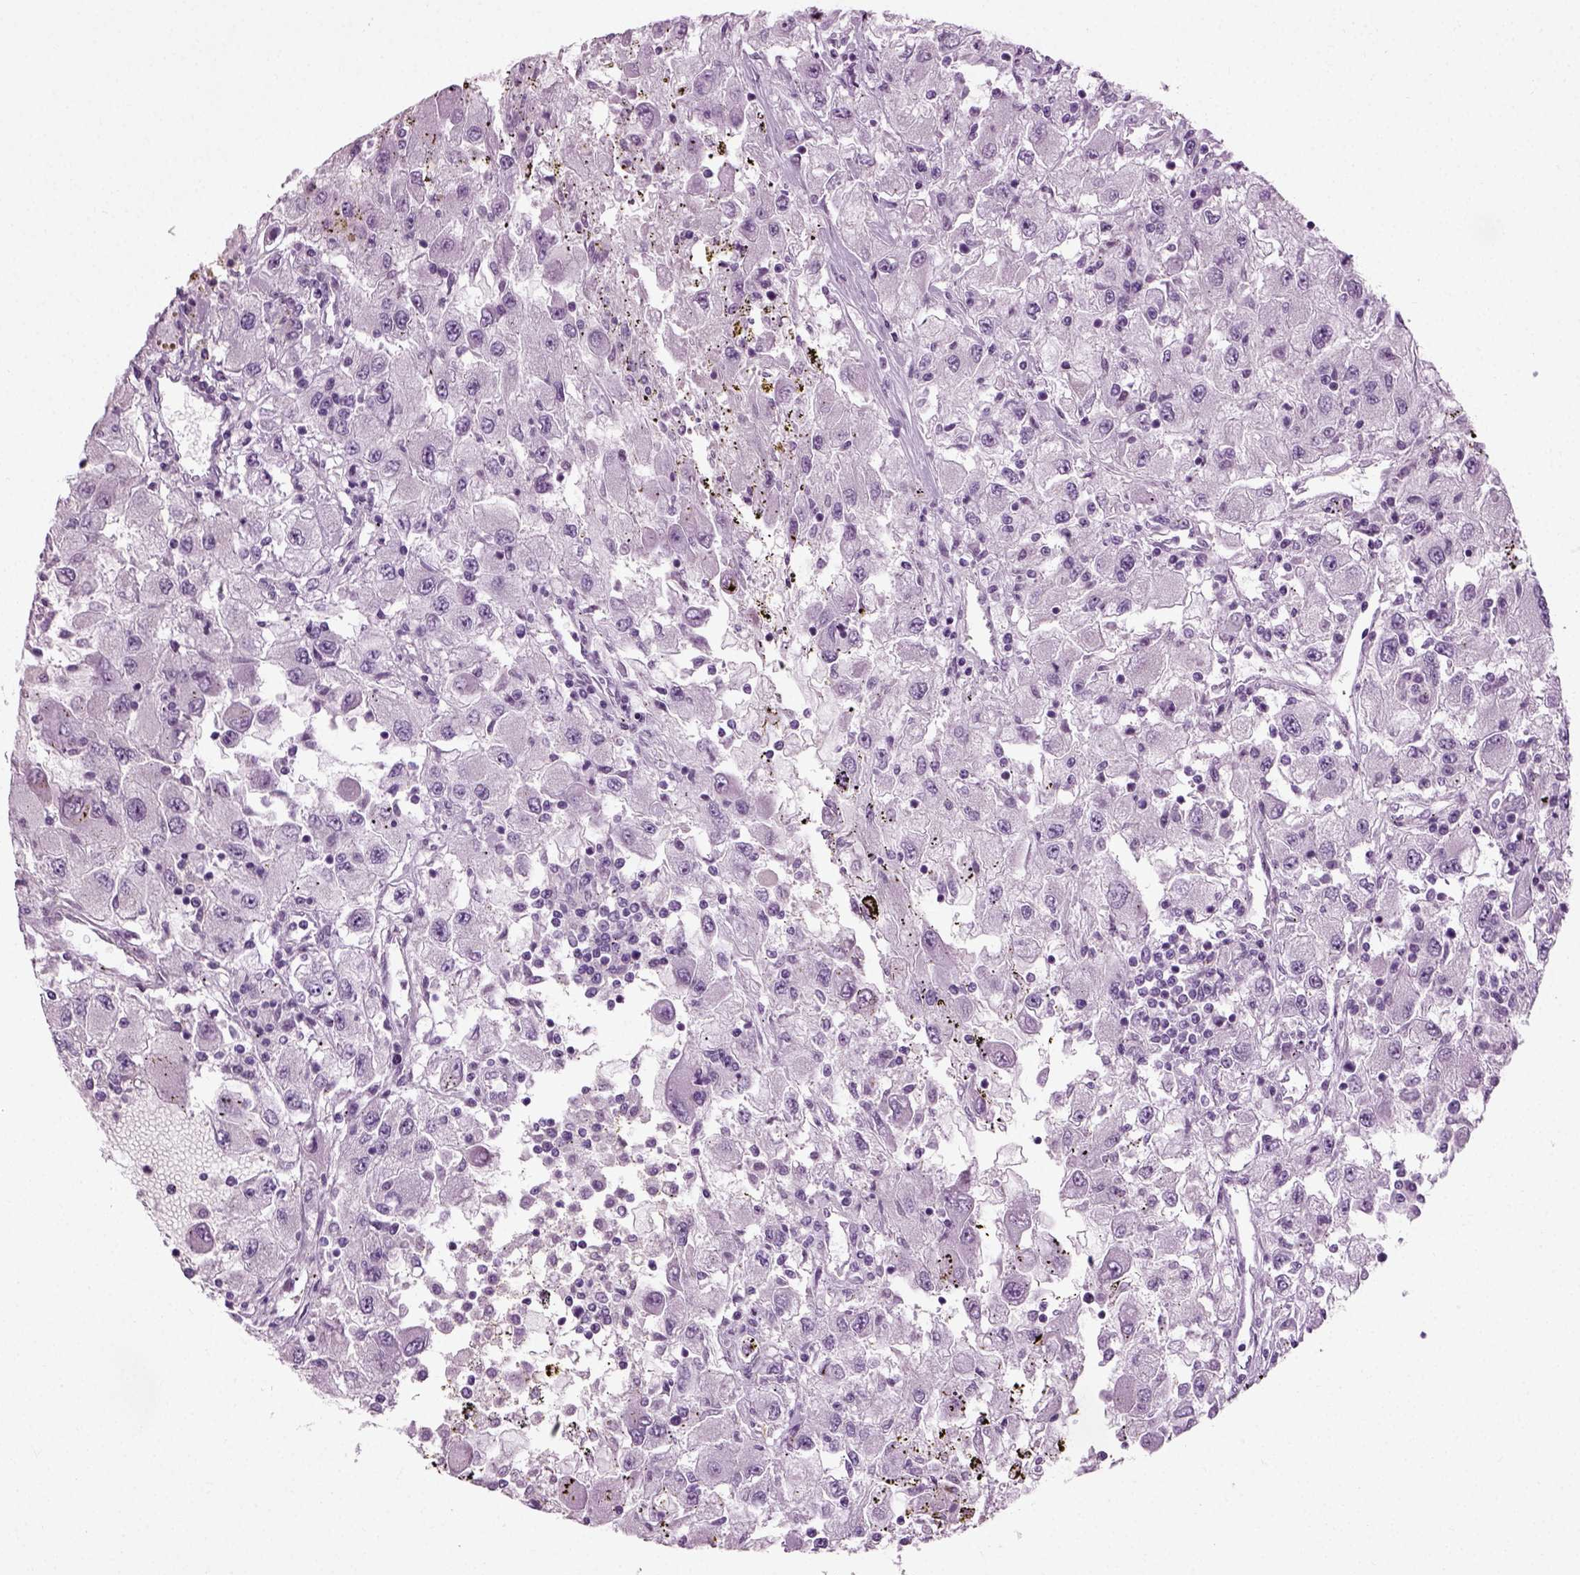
{"staining": {"intensity": "negative", "quantity": "none", "location": "none"}, "tissue": "renal cancer", "cell_type": "Tumor cells", "image_type": "cancer", "snomed": [{"axis": "morphology", "description": "Adenocarcinoma, NOS"}, {"axis": "topography", "description": "Kidney"}], "caption": "Tumor cells show no significant positivity in renal adenocarcinoma.", "gene": "ZC2HC1C", "patient": {"sex": "female", "age": 67}}